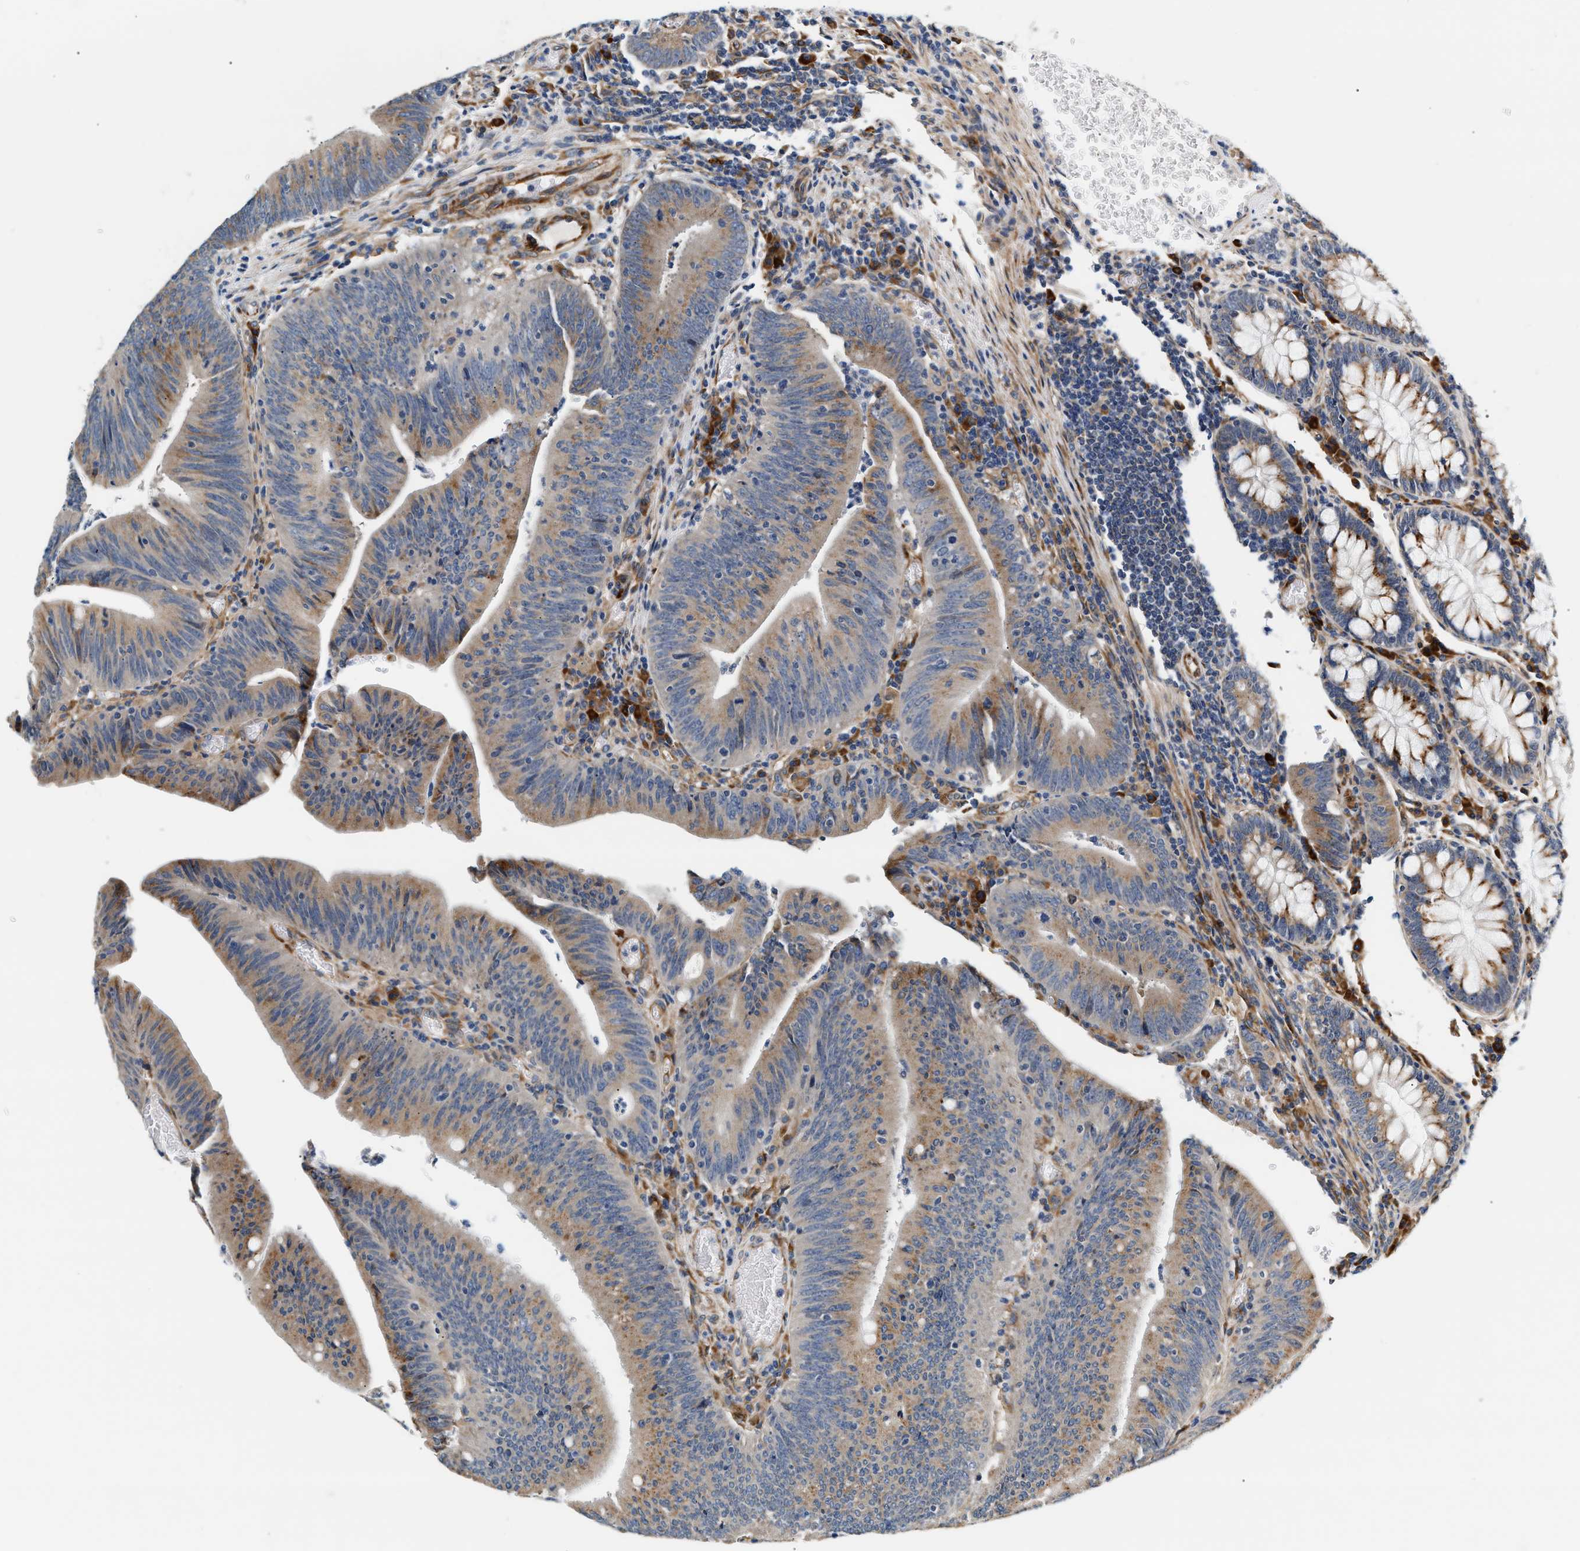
{"staining": {"intensity": "weak", "quantity": ">75%", "location": "cytoplasmic/membranous"}, "tissue": "colorectal cancer", "cell_type": "Tumor cells", "image_type": "cancer", "snomed": [{"axis": "morphology", "description": "Normal tissue, NOS"}, {"axis": "morphology", "description": "Adenocarcinoma, NOS"}, {"axis": "topography", "description": "Rectum"}], "caption": "DAB (3,3'-diaminobenzidine) immunohistochemical staining of human colorectal adenocarcinoma displays weak cytoplasmic/membranous protein expression in approximately >75% of tumor cells.", "gene": "IFT74", "patient": {"sex": "female", "age": 66}}